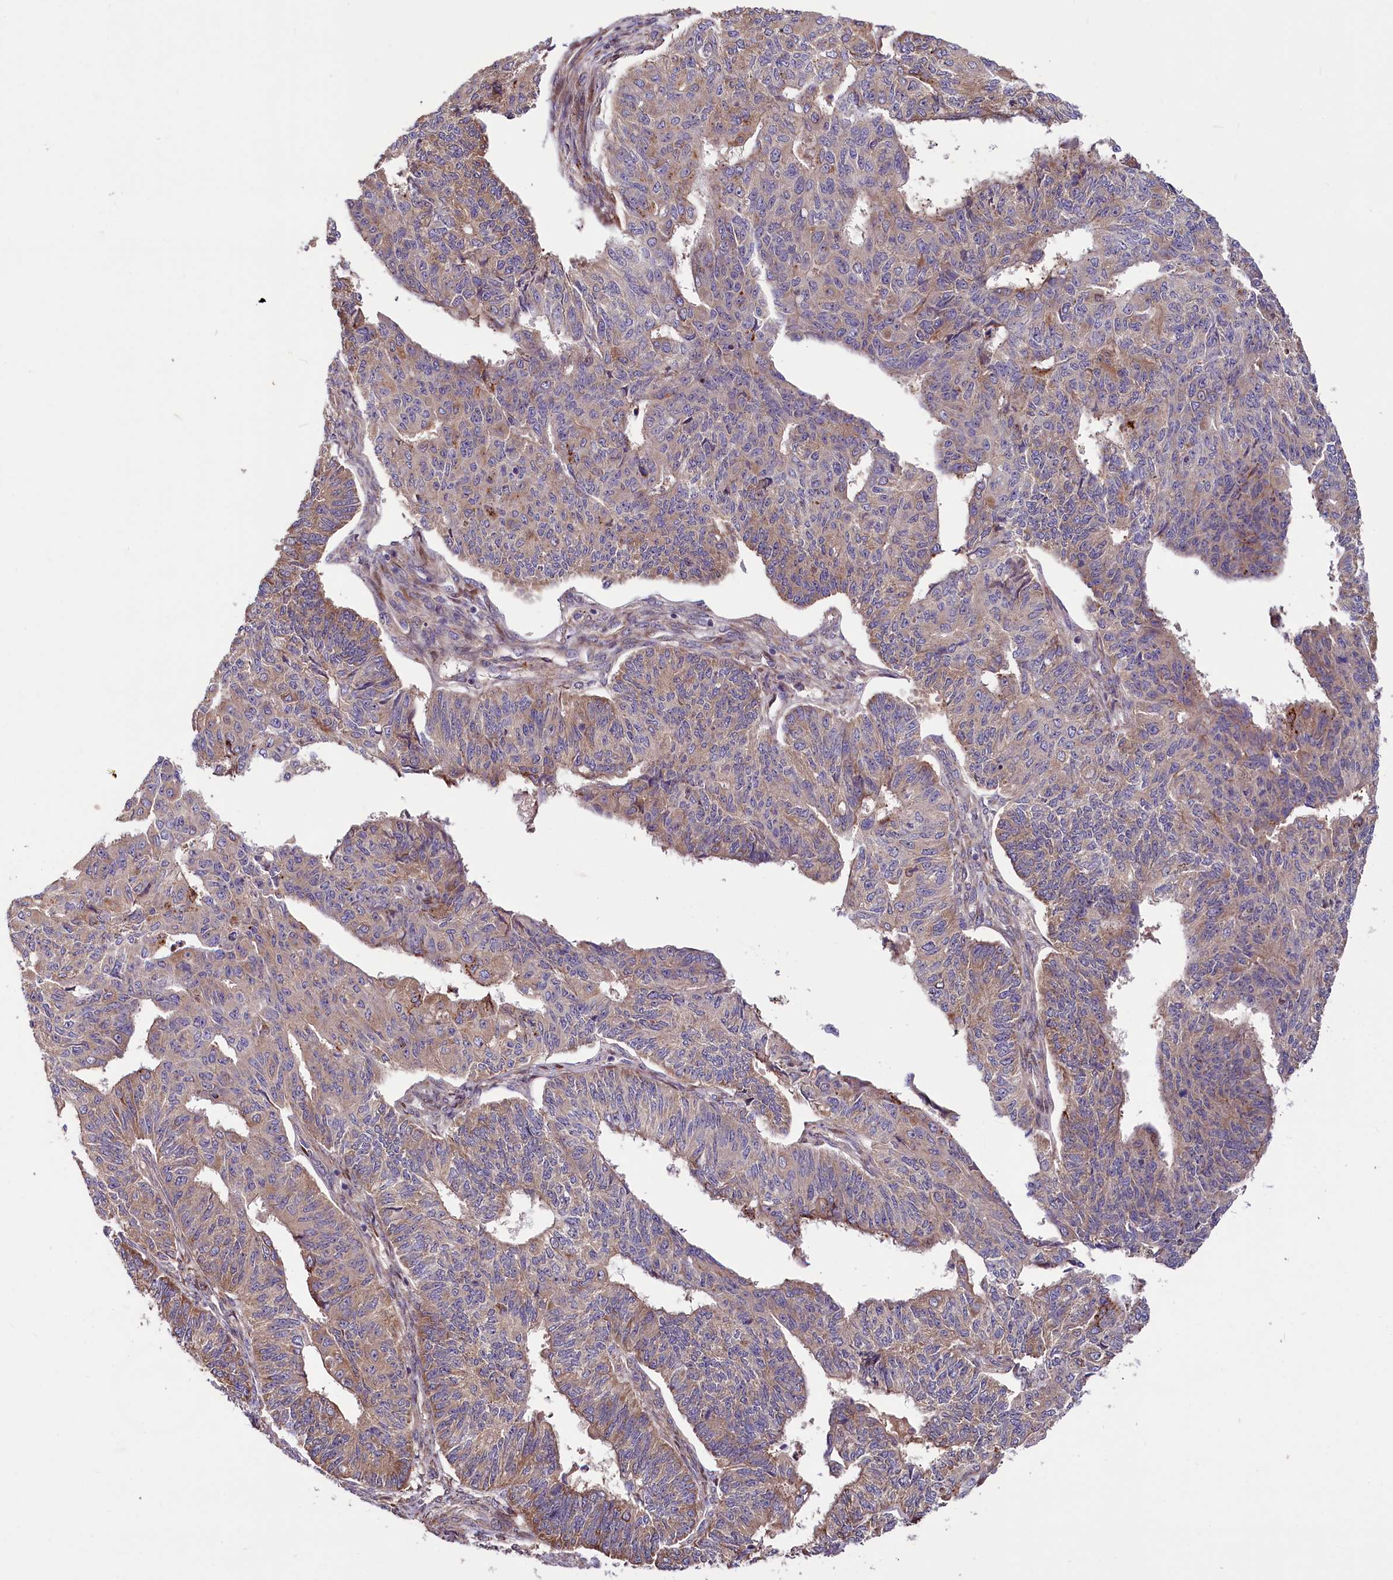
{"staining": {"intensity": "moderate", "quantity": "<25%", "location": "cytoplasmic/membranous"}, "tissue": "endometrial cancer", "cell_type": "Tumor cells", "image_type": "cancer", "snomed": [{"axis": "morphology", "description": "Adenocarcinoma, NOS"}, {"axis": "topography", "description": "Endometrium"}], "caption": "Endometrial cancer (adenocarcinoma) stained with a protein marker demonstrates moderate staining in tumor cells.", "gene": "PDZRN3", "patient": {"sex": "female", "age": 32}}